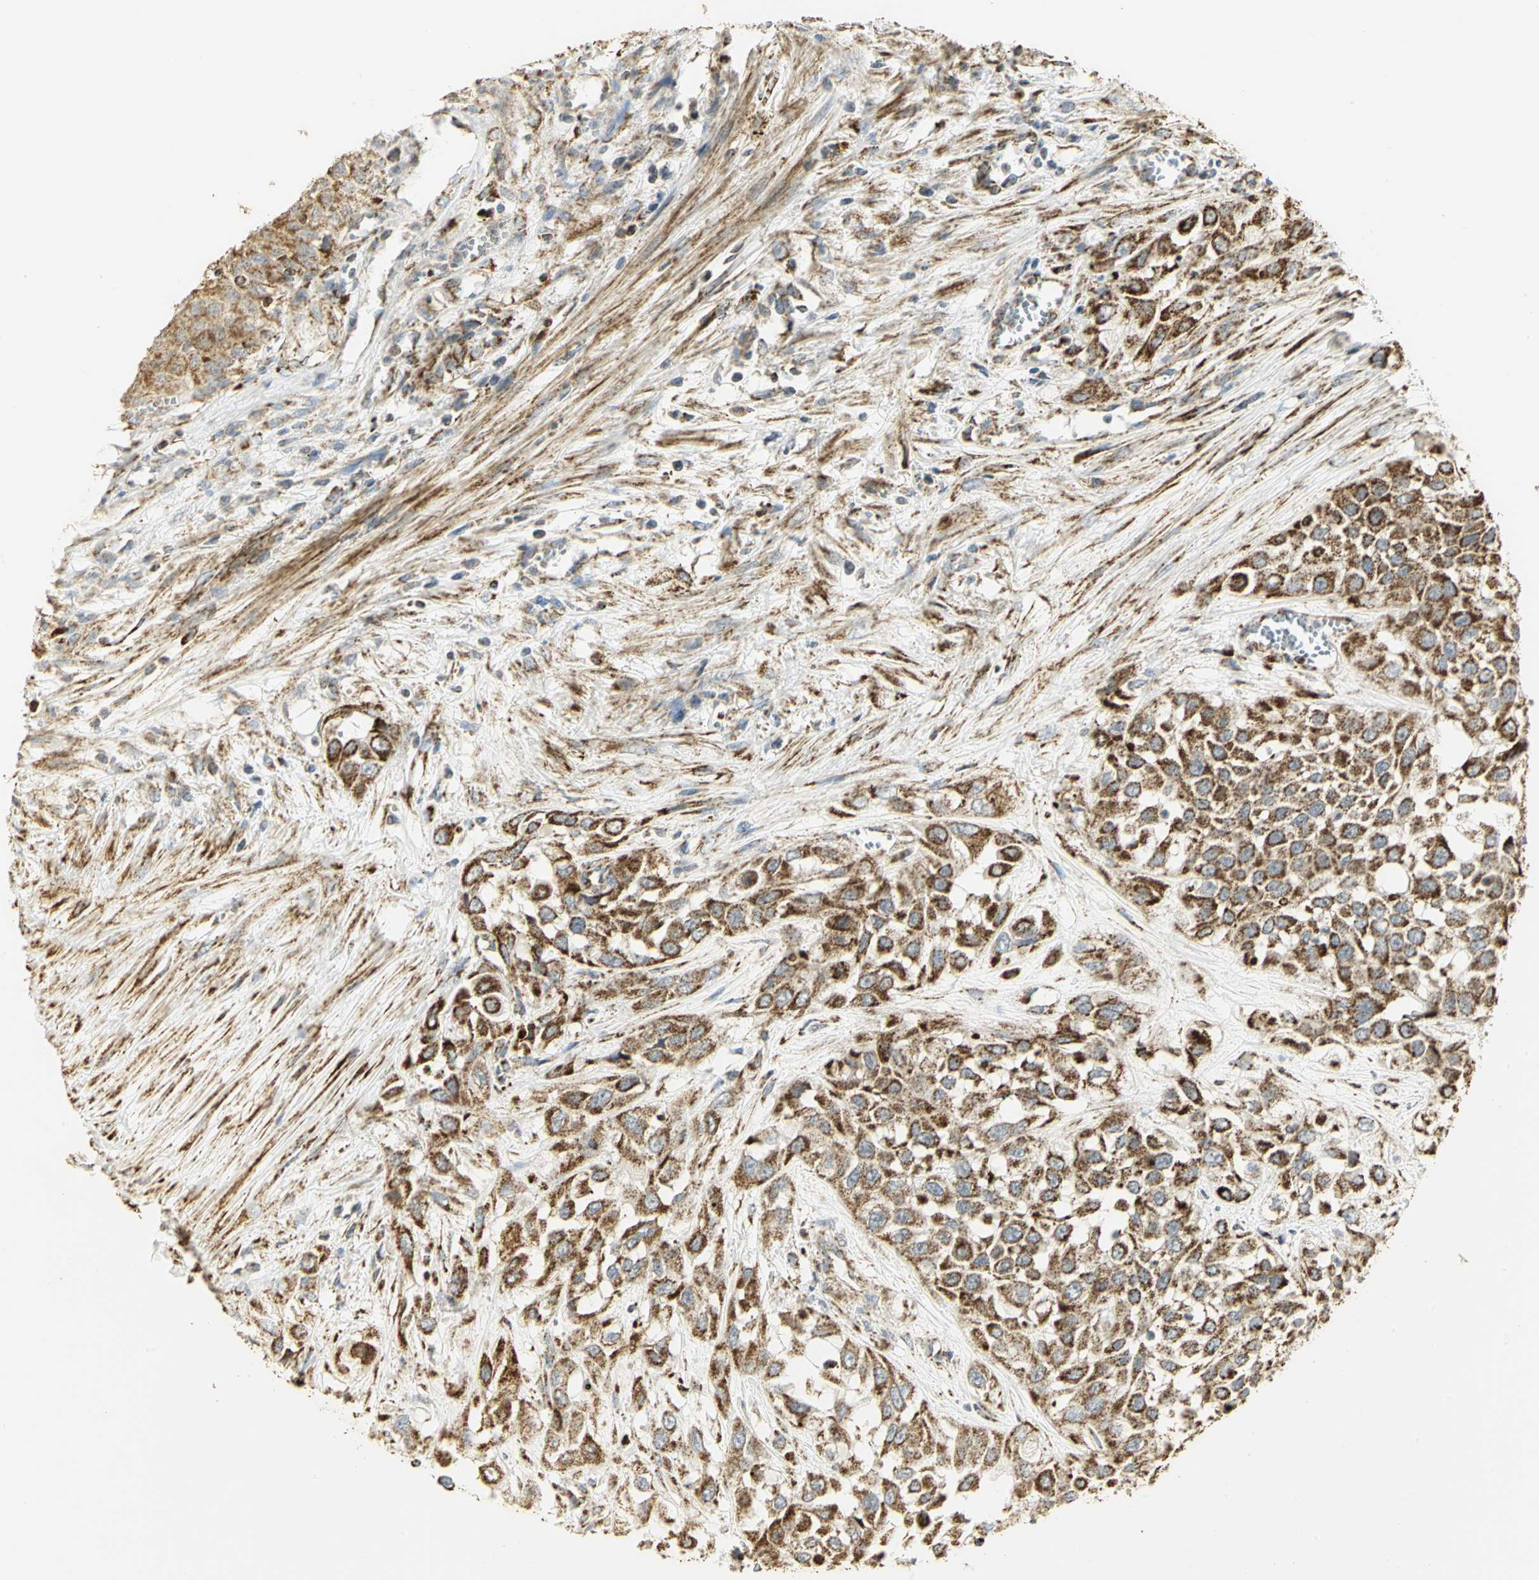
{"staining": {"intensity": "strong", "quantity": ">75%", "location": "cytoplasmic/membranous"}, "tissue": "urothelial cancer", "cell_type": "Tumor cells", "image_type": "cancer", "snomed": [{"axis": "morphology", "description": "Urothelial carcinoma, High grade"}, {"axis": "topography", "description": "Urinary bladder"}], "caption": "A brown stain shows strong cytoplasmic/membranous positivity of a protein in human urothelial cancer tumor cells.", "gene": "VDAC1", "patient": {"sex": "male", "age": 57}}